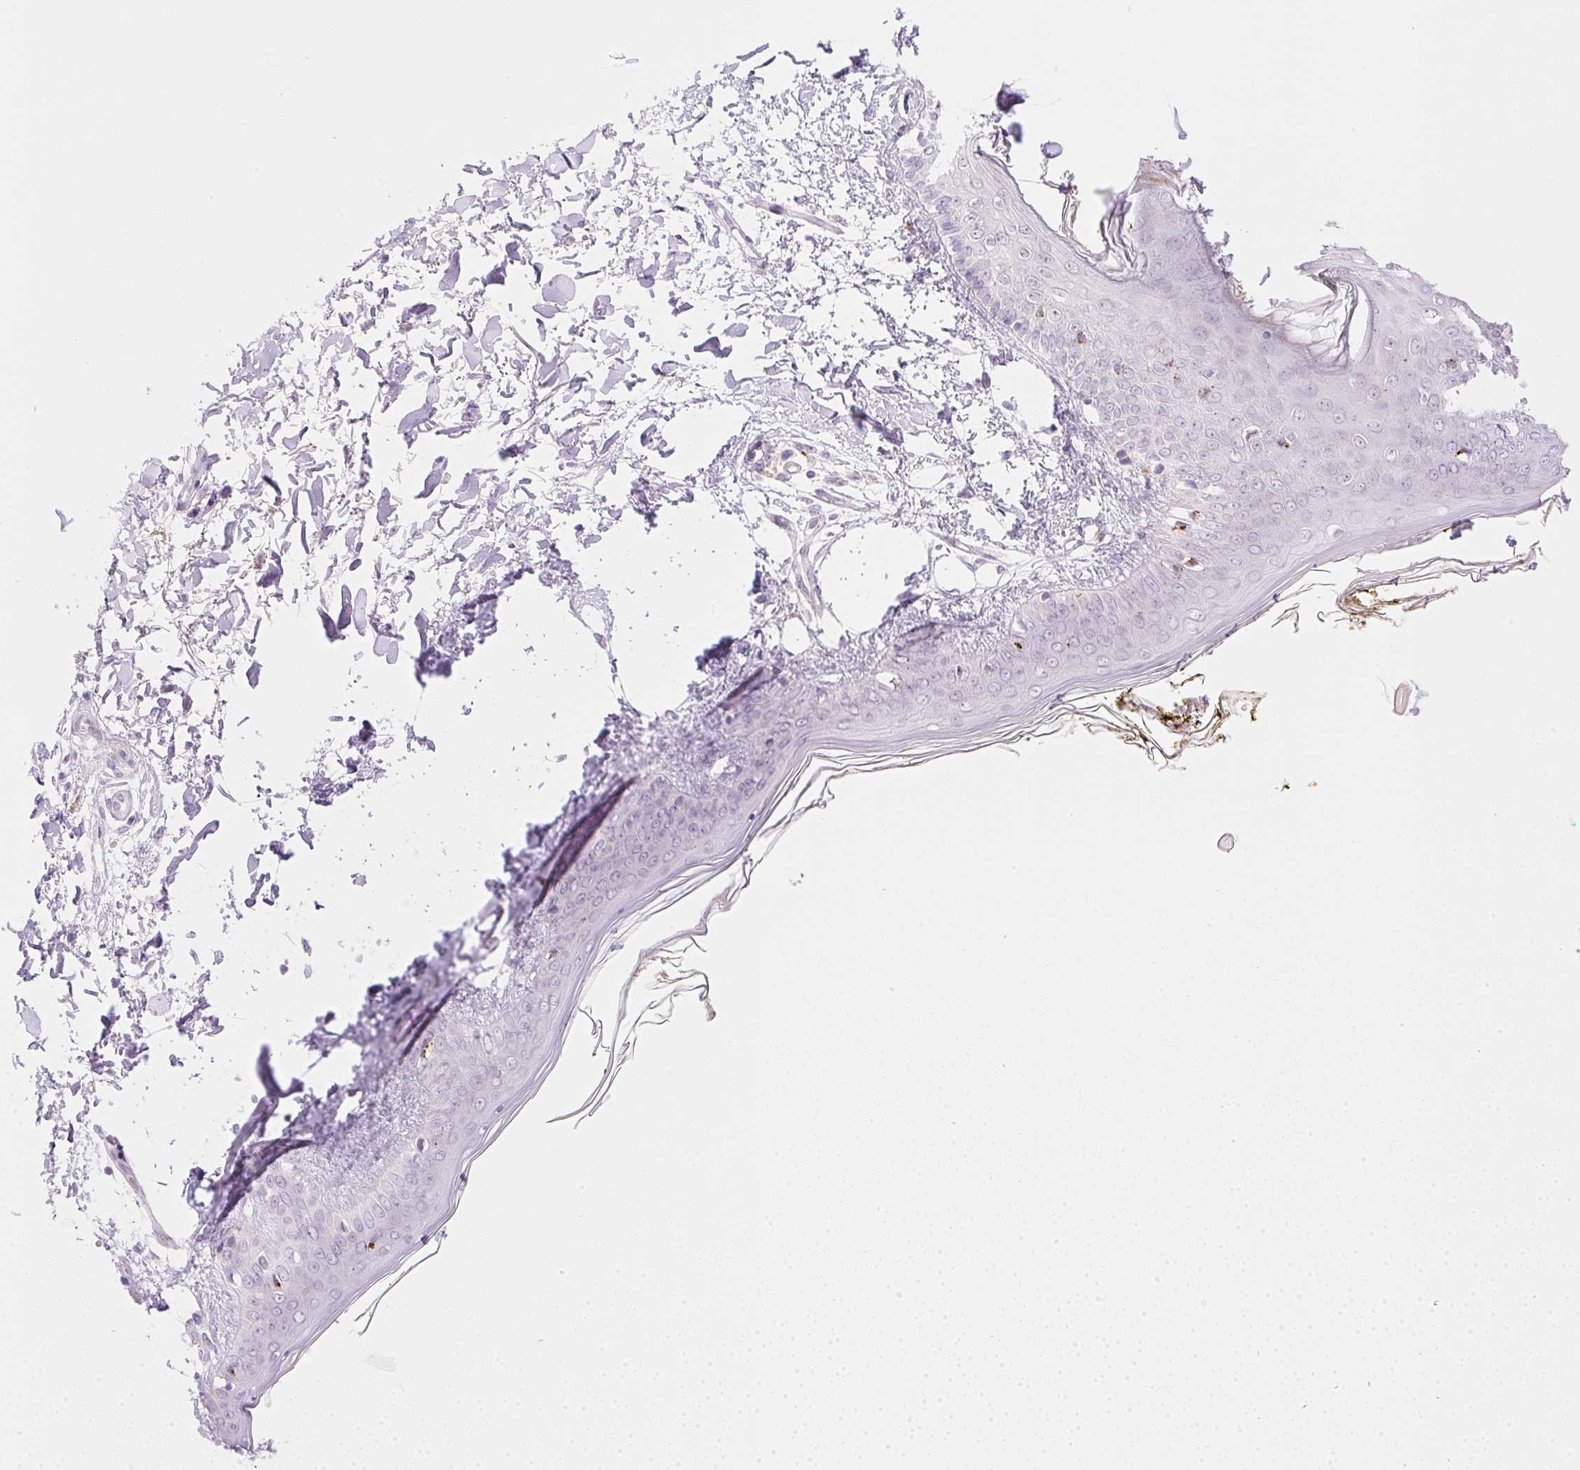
{"staining": {"intensity": "negative", "quantity": "none", "location": "none"}, "tissue": "skin", "cell_type": "Fibroblasts", "image_type": "normal", "snomed": [{"axis": "morphology", "description": "Normal tissue, NOS"}, {"axis": "topography", "description": "Skin"}], "caption": "IHC histopathology image of normal human skin stained for a protein (brown), which demonstrates no positivity in fibroblasts.", "gene": "SPRYD4", "patient": {"sex": "female", "age": 34}}